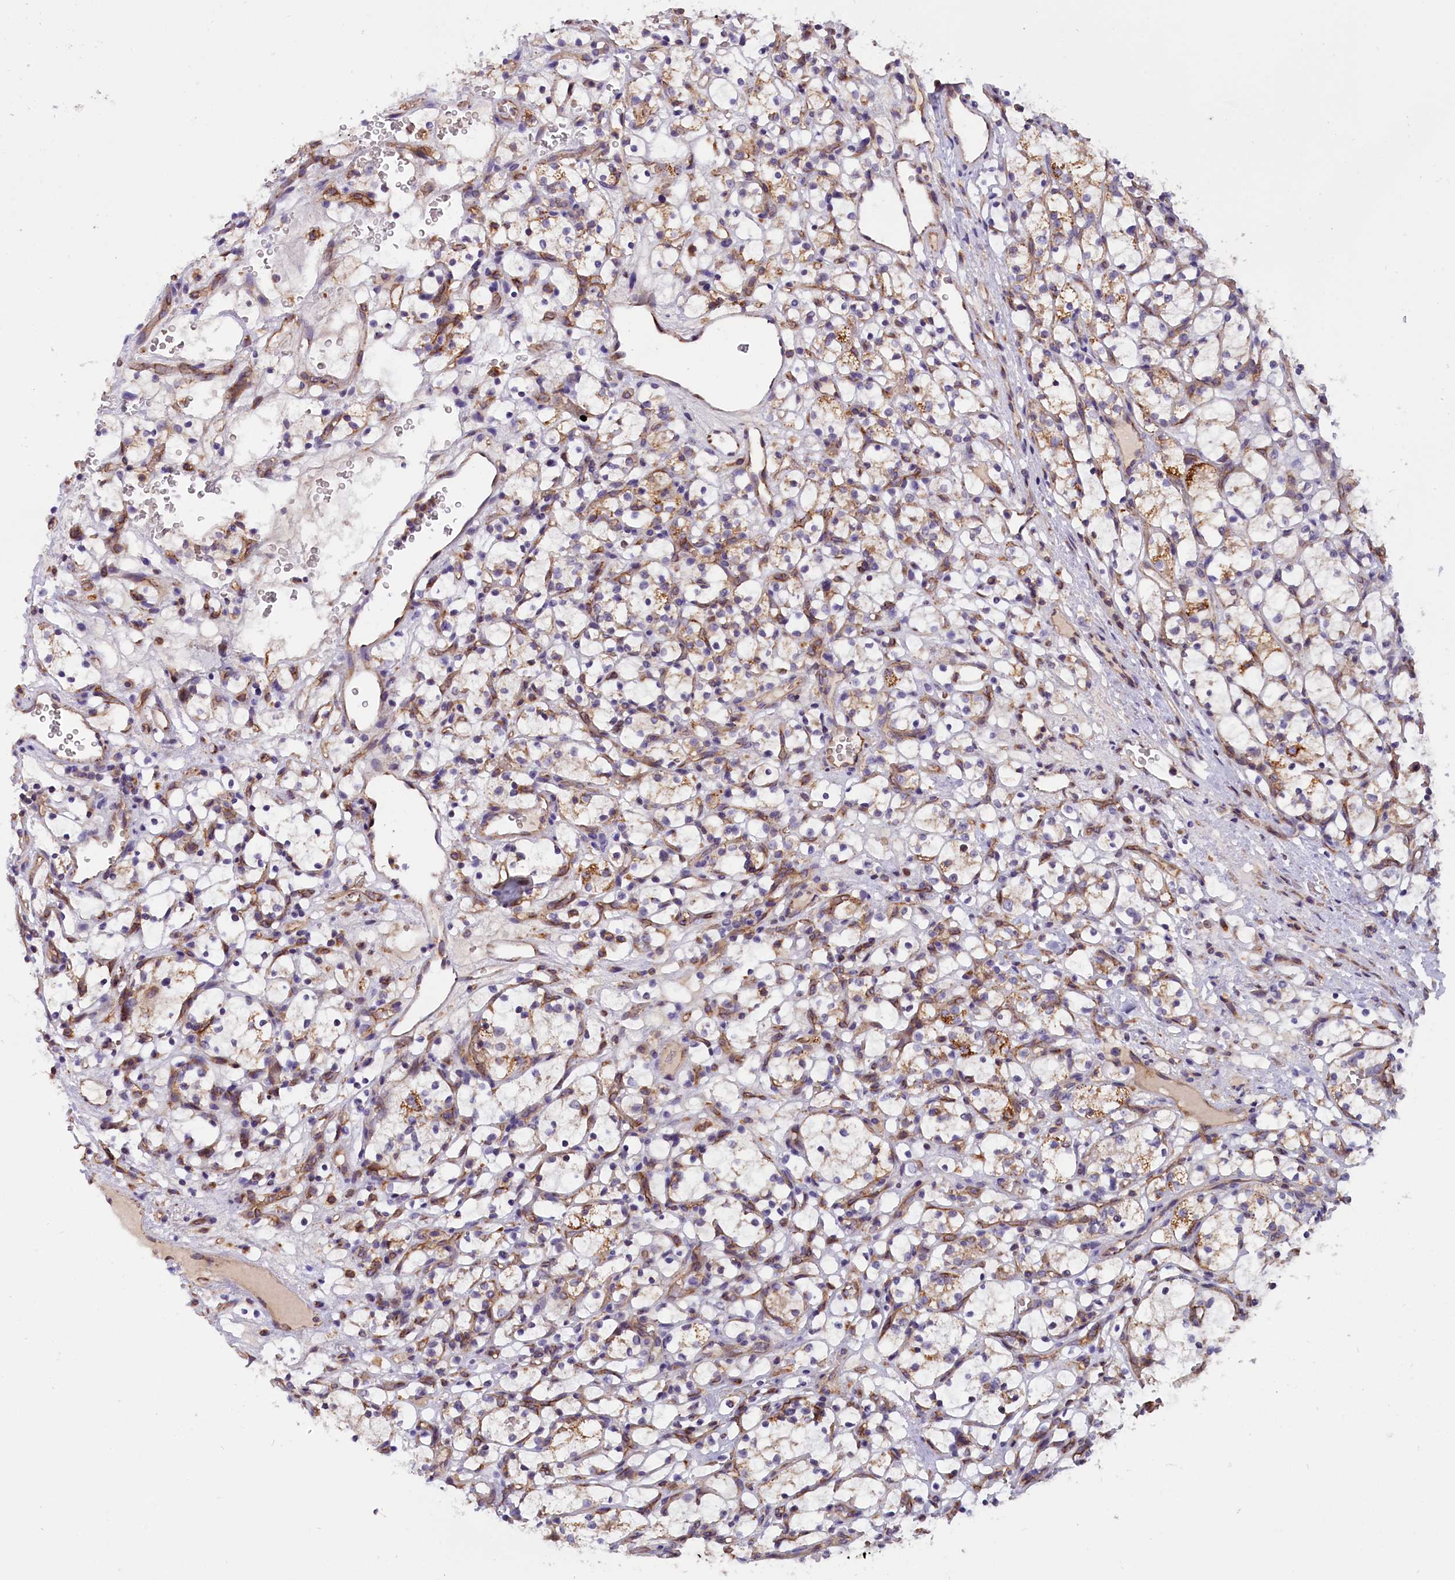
{"staining": {"intensity": "moderate", "quantity": "<25%", "location": "cytoplasmic/membranous"}, "tissue": "renal cancer", "cell_type": "Tumor cells", "image_type": "cancer", "snomed": [{"axis": "morphology", "description": "Adenocarcinoma, NOS"}, {"axis": "topography", "description": "Kidney"}], "caption": "Protein expression analysis of human adenocarcinoma (renal) reveals moderate cytoplasmic/membranous expression in approximately <25% of tumor cells.", "gene": "DNAJB9", "patient": {"sex": "female", "age": 69}}